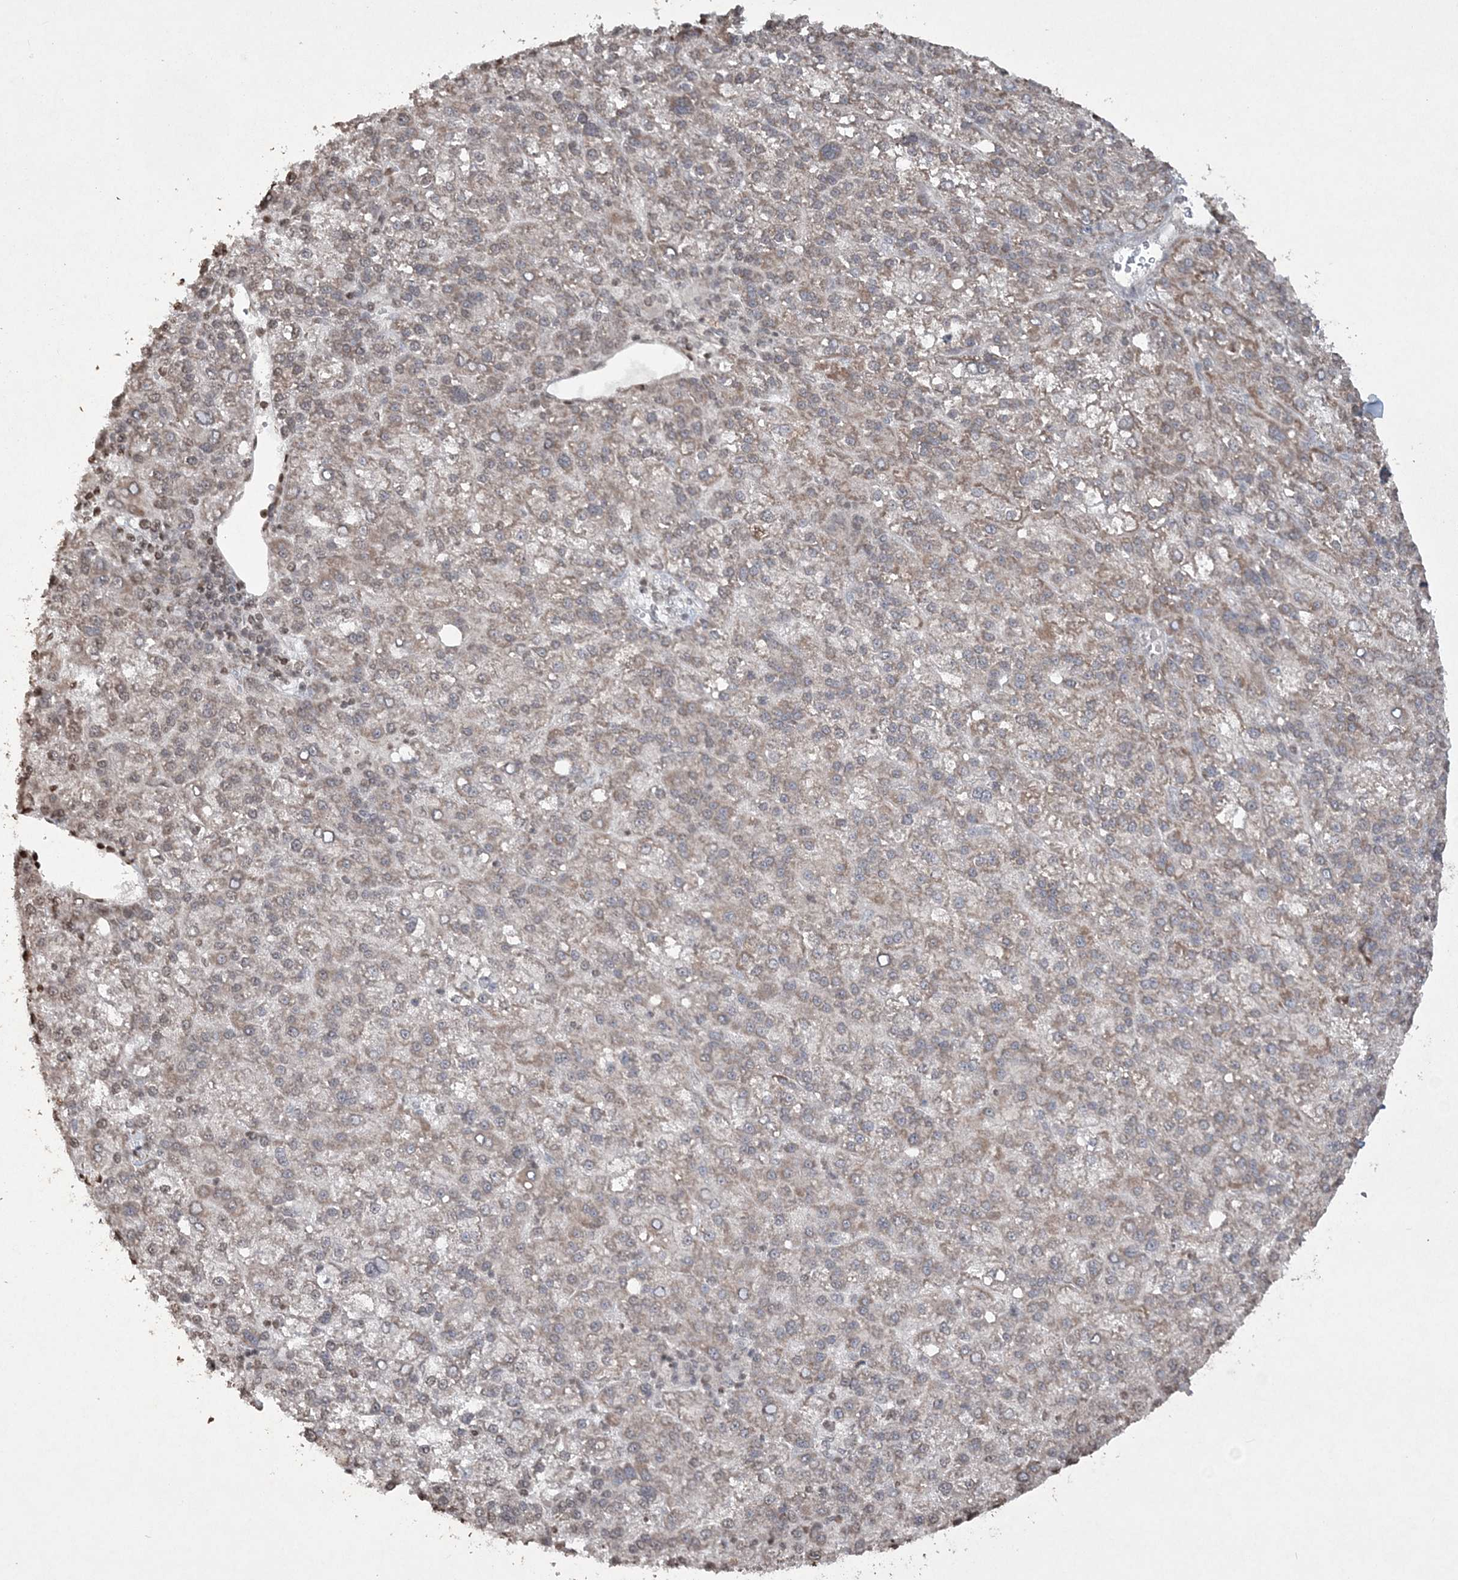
{"staining": {"intensity": "weak", "quantity": "<25%", "location": "cytoplasmic/membranous"}, "tissue": "liver cancer", "cell_type": "Tumor cells", "image_type": "cancer", "snomed": [{"axis": "morphology", "description": "Carcinoma, Hepatocellular, NOS"}, {"axis": "topography", "description": "Liver"}], "caption": "Immunohistochemistry of liver cancer shows no positivity in tumor cells. (Immunohistochemistry (ihc), brightfield microscopy, high magnification).", "gene": "TTC7A", "patient": {"sex": "female", "age": 58}}